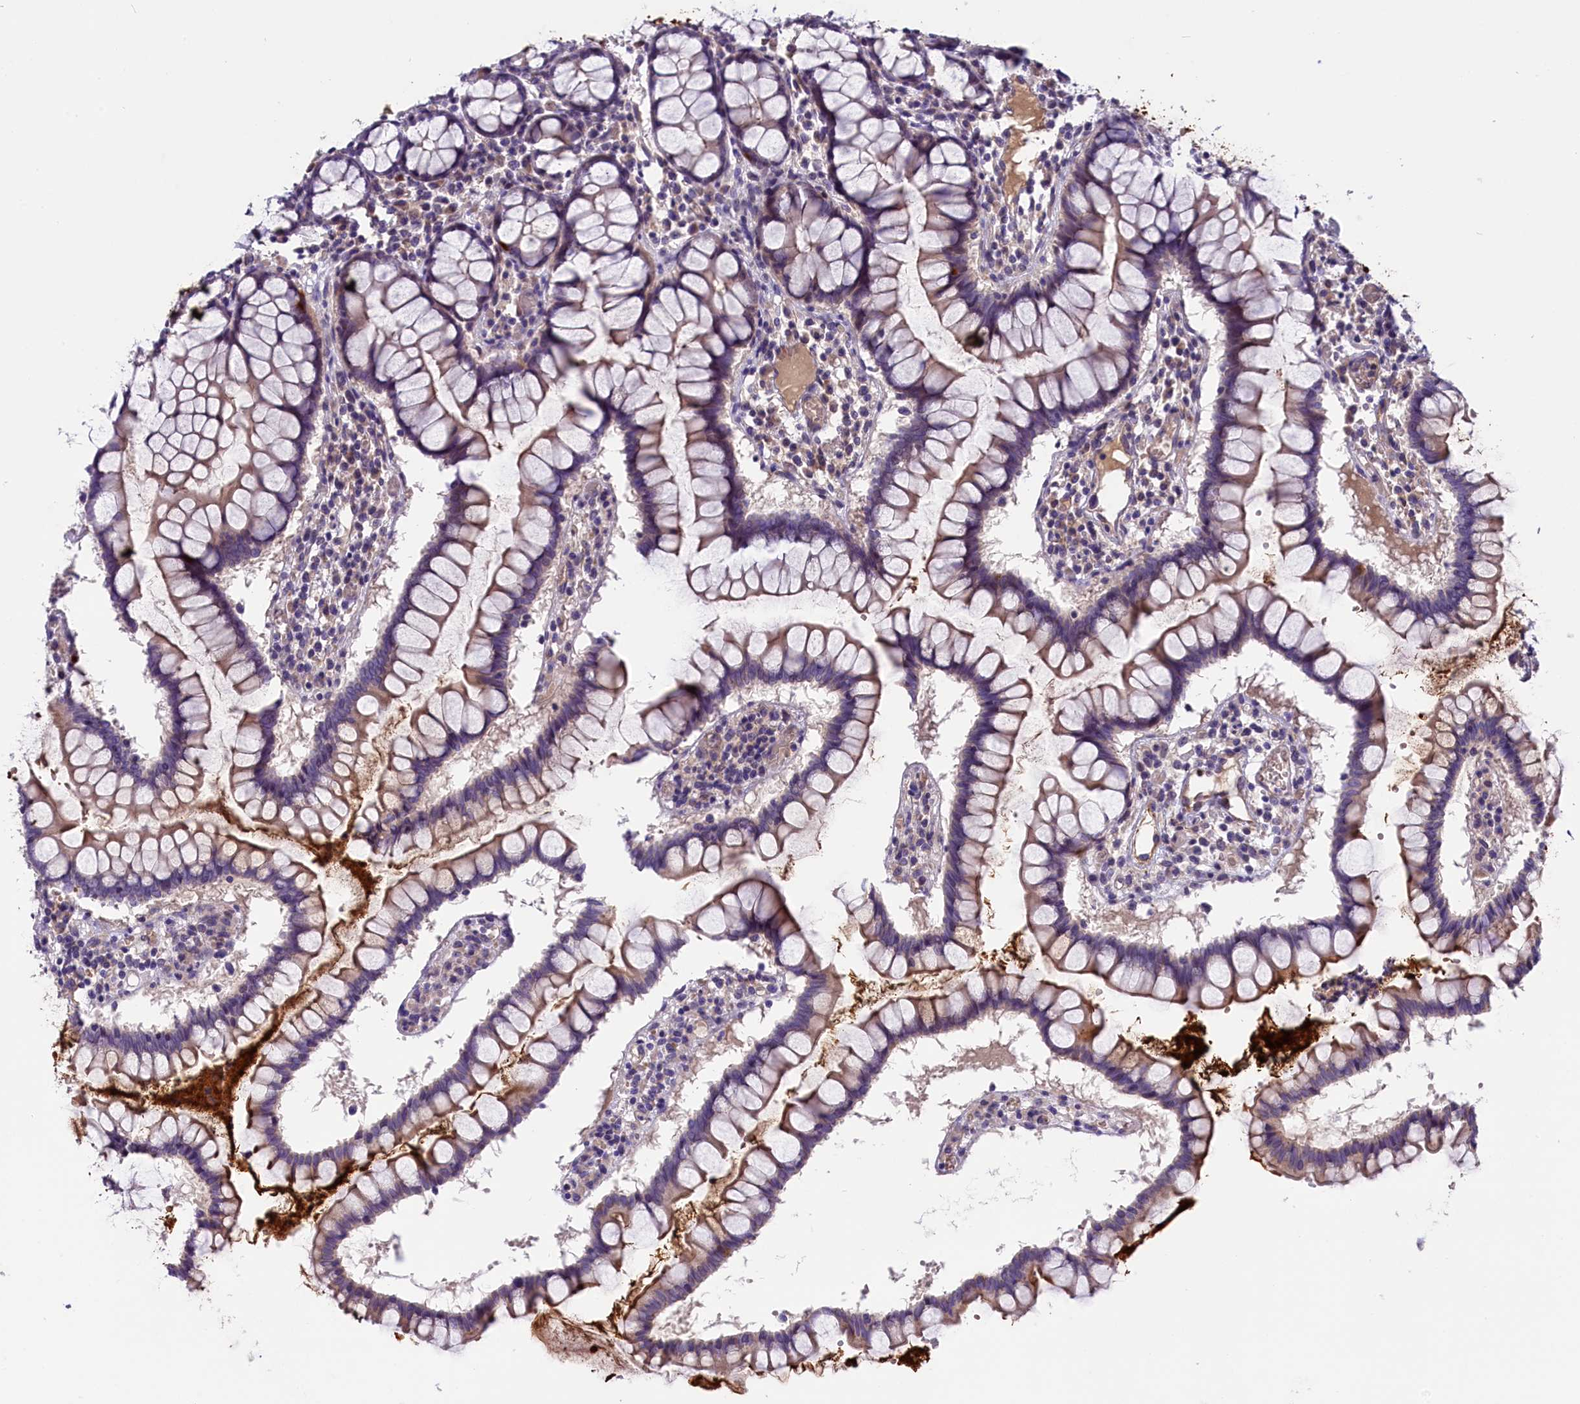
{"staining": {"intensity": "weak", "quantity": "25%-75%", "location": "cytoplasmic/membranous"}, "tissue": "colon", "cell_type": "Endothelial cells", "image_type": "normal", "snomed": [{"axis": "morphology", "description": "Normal tissue, NOS"}, {"axis": "morphology", "description": "Adenocarcinoma, NOS"}, {"axis": "topography", "description": "Colon"}], "caption": "Human colon stained with a brown dye displays weak cytoplasmic/membranous positive expression in approximately 25%-75% of endothelial cells.", "gene": "CCDC32", "patient": {"sex": "female", "age": 55}}